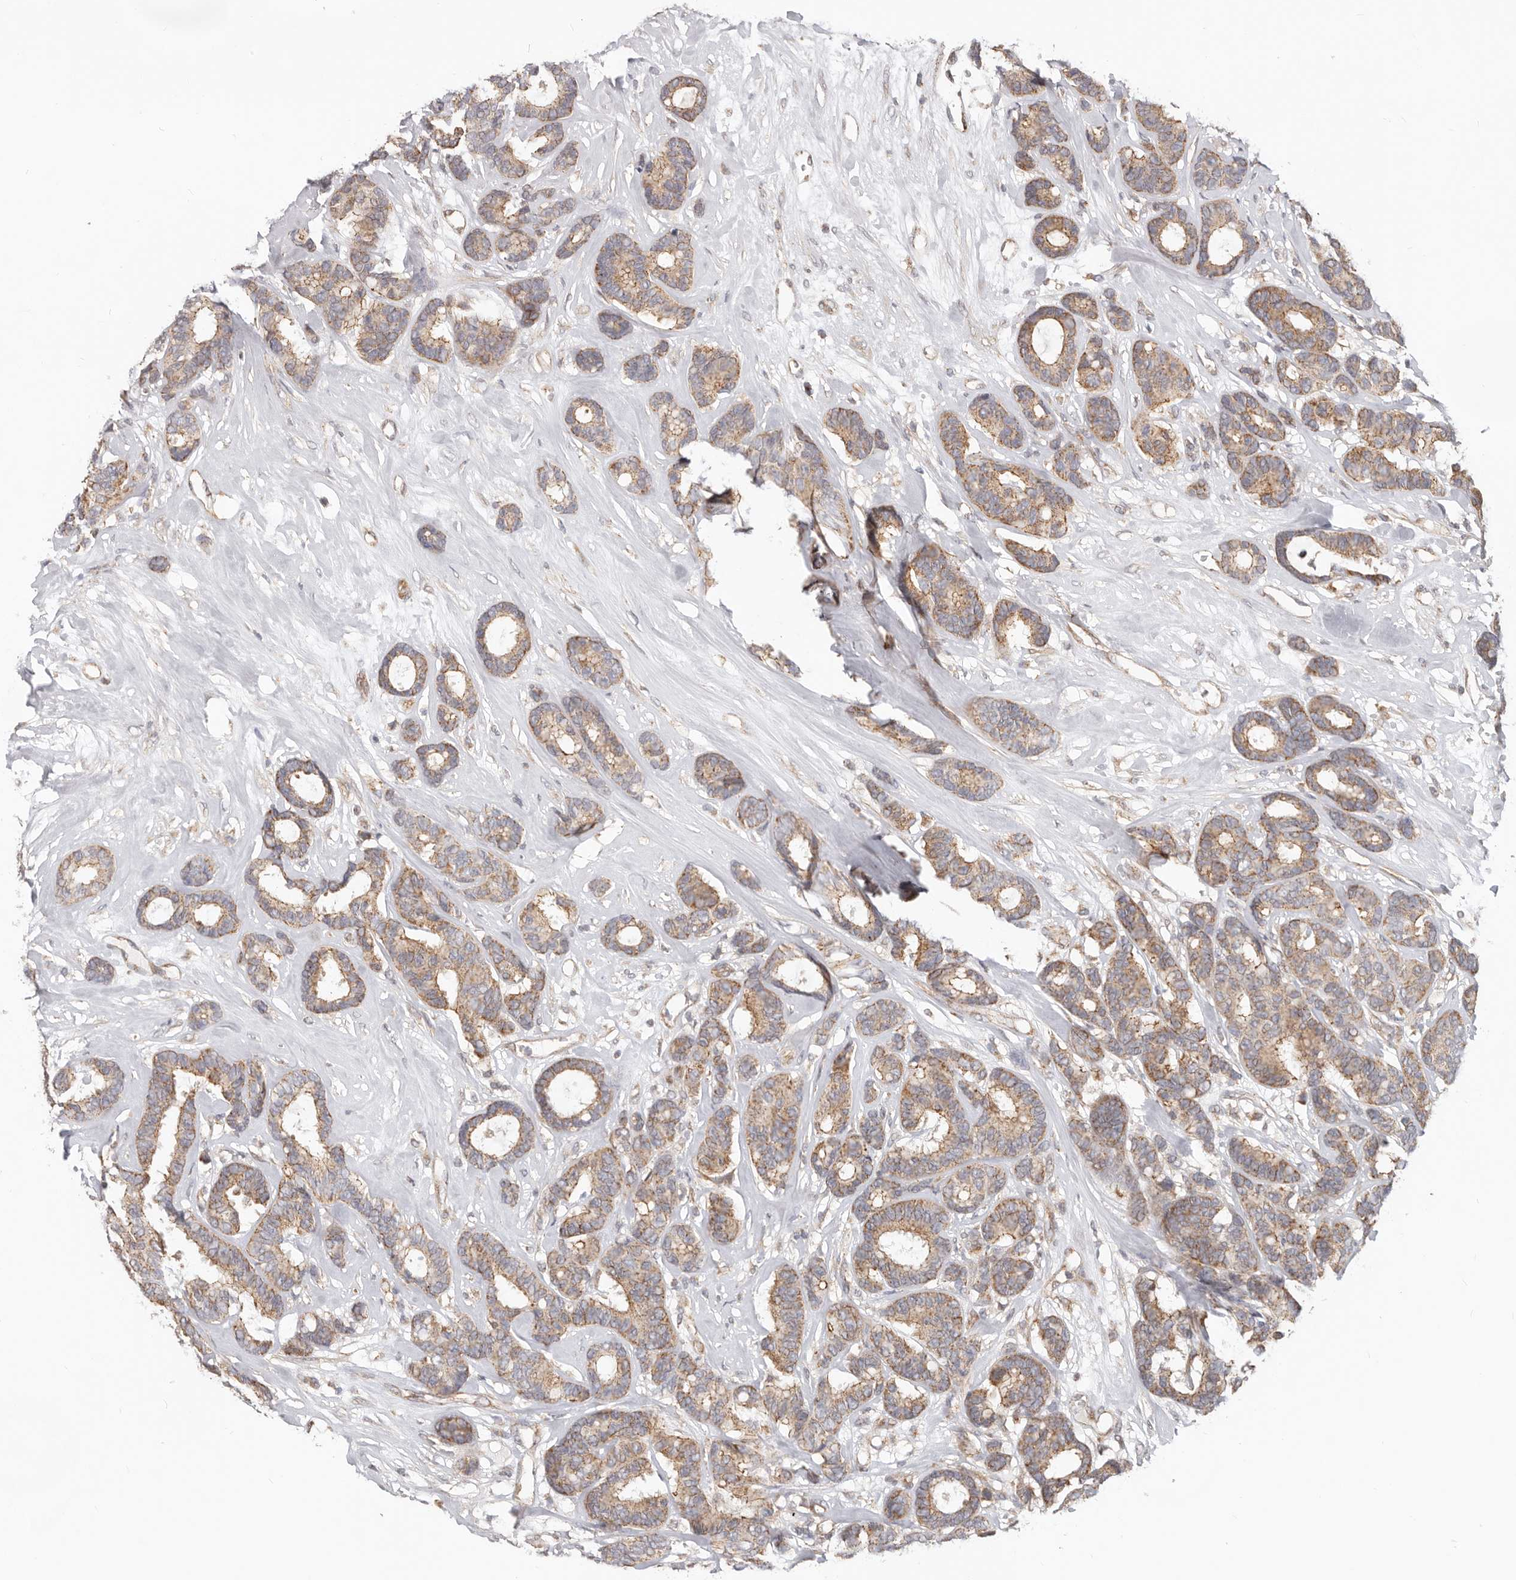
{"staining": {"intensity": "moderate", "quantity": ">75%", "location": "cytoplasmic/membranous"}, "tissue": "breast cancer", "cell_type": "Tumor cells", "image_type": "cancer", "snomed": [{"axis": "morphology", "description": "Duct carcinoma"}, {"axis": "topography", "description": "Breast"}], "caption": "Breast invasive ductal carcinoma stained for a protein shows moderate cytoplasmic/membranous positivity in tumor cells.", "gene": "USP49", "patient": {"sex": "female", "age": 87}}